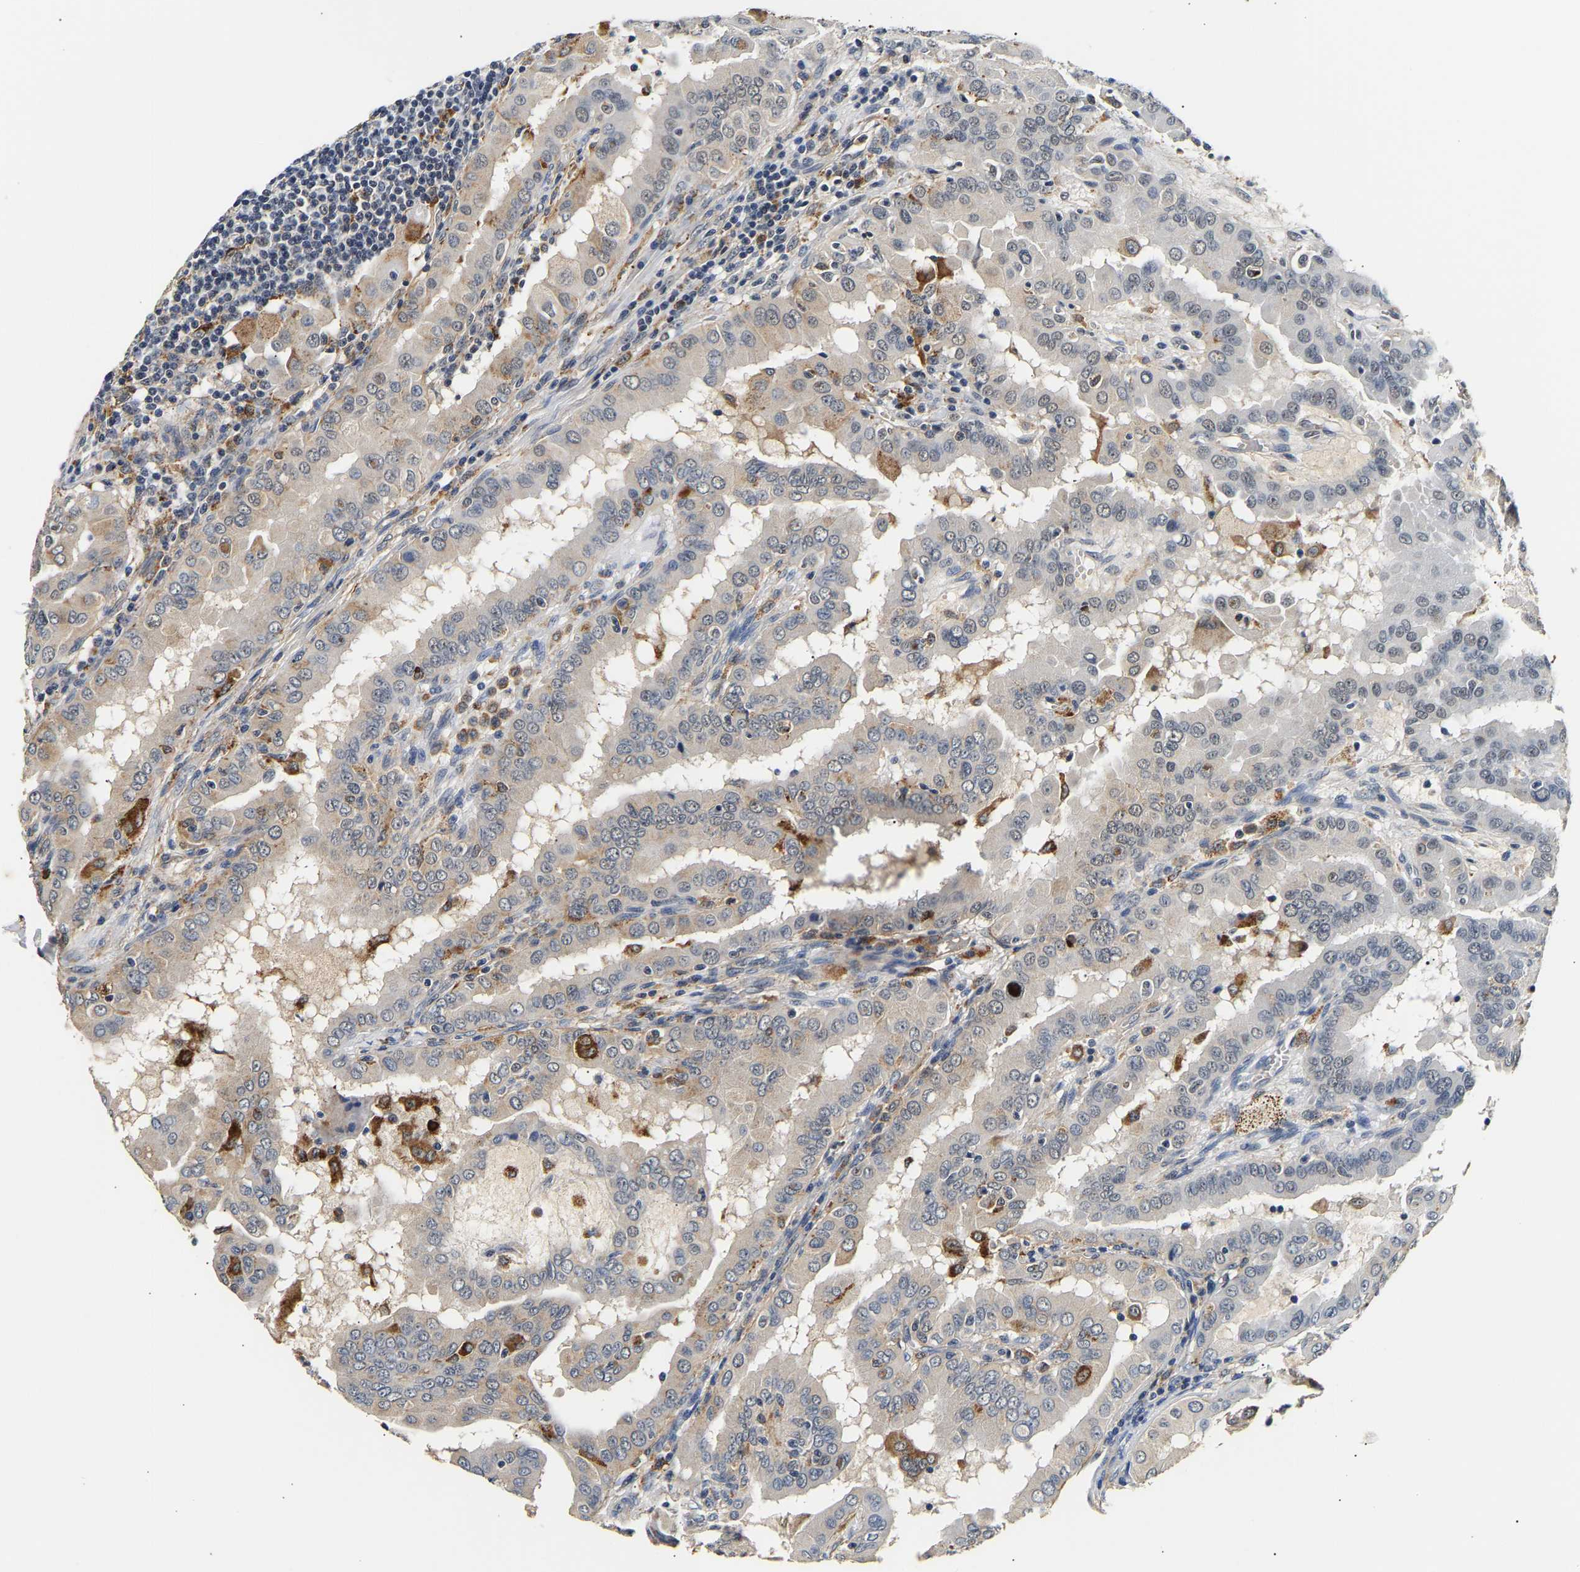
{"staining": {"intensity": "negative", "quantity": "none", "location": "none"}, "tissue": "thyroid cancer", "cell_type": "Tumor cells", "image_type": "cancer", "snomed": [{"axis": "morphology", "description": "Papillary adenocarcinoma, NOS"}, {"axis": "topography", "description": "Thyroid gland"}], "caption": "Immunohistochemistry (IHC) image of papillary adenocarcinoma (thyroid) stained for a protein (brown), which demonstrates no staining in tumor cells.", "gene": "SMU1", "patient": {"sex": "male", "age": 33}}